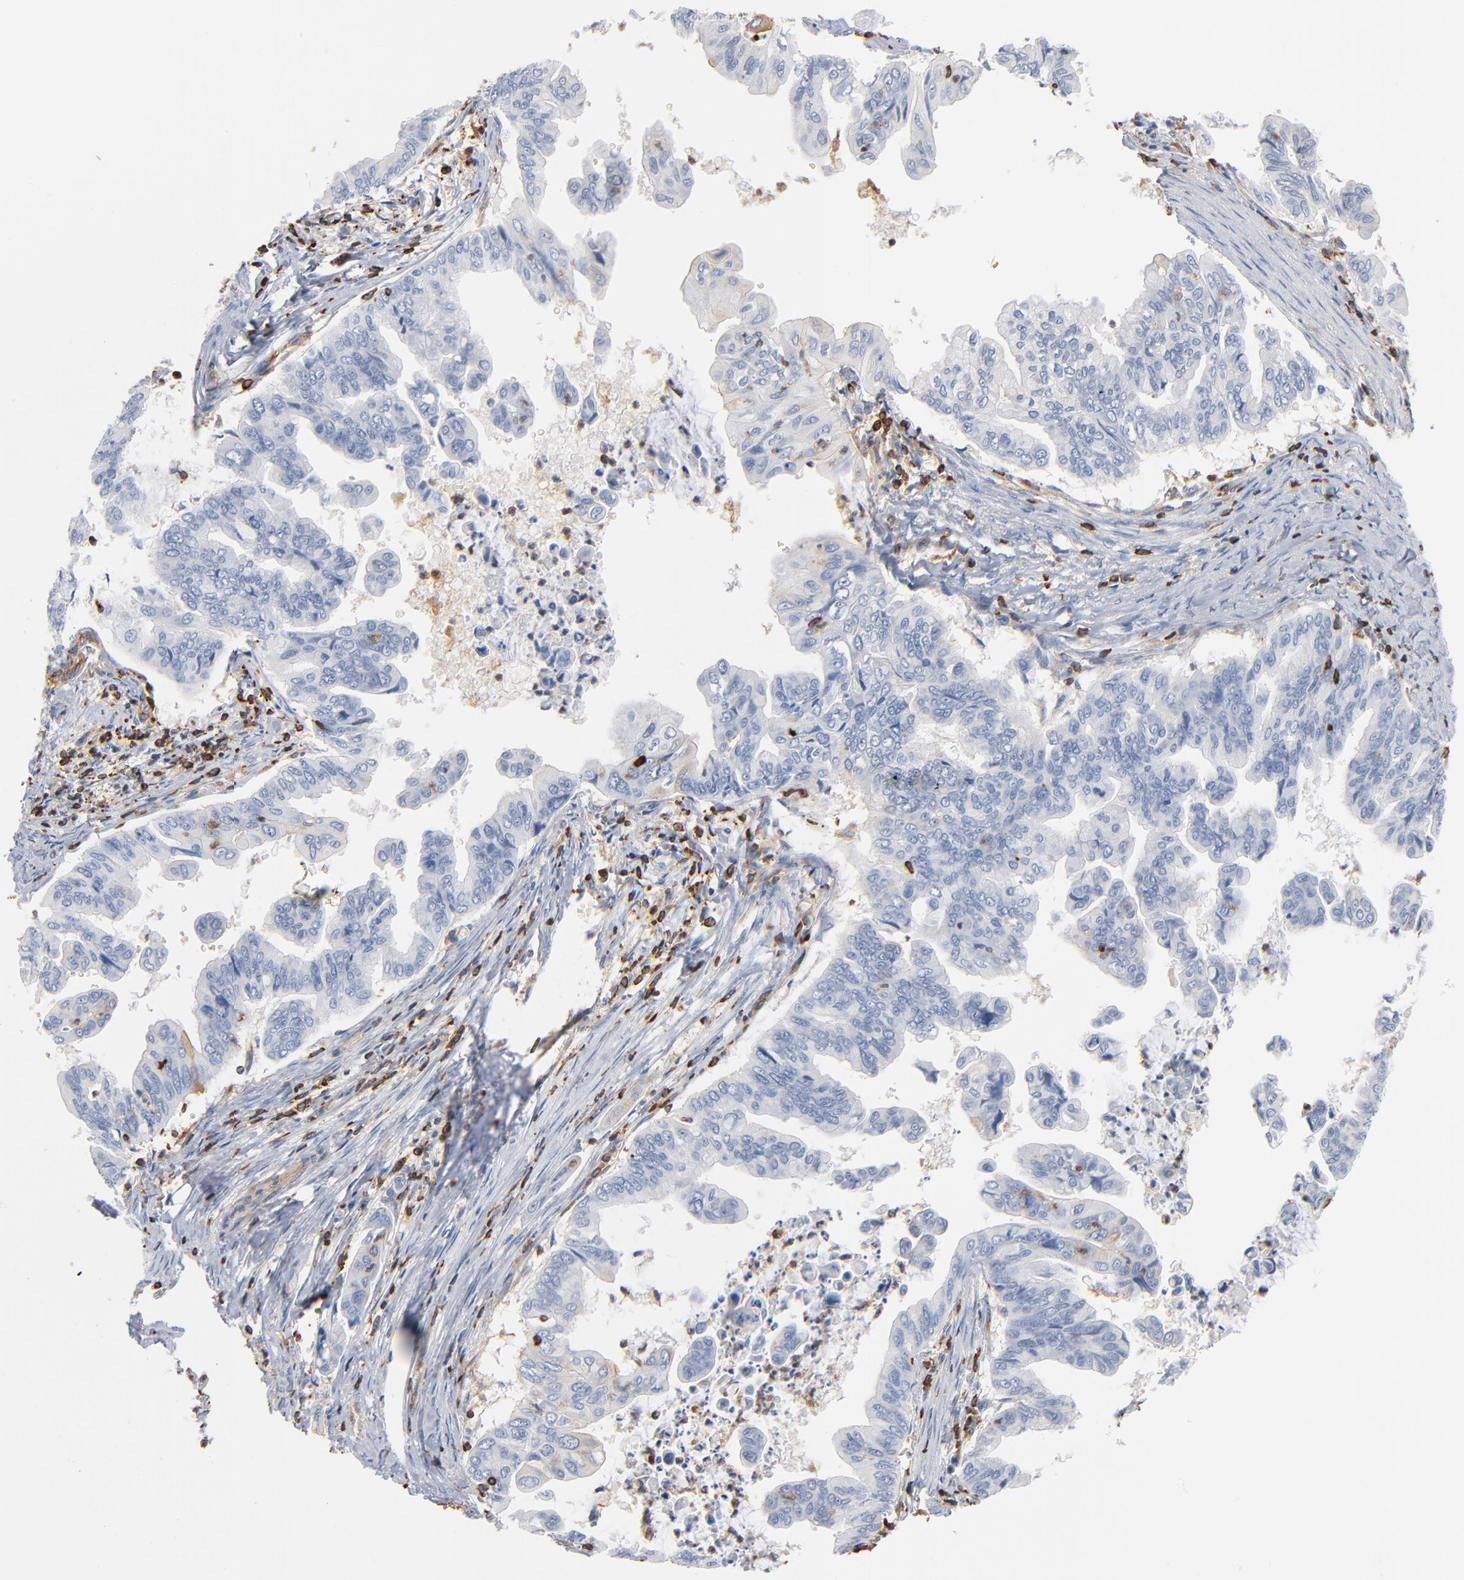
{"staining": {"intensity": "negative", "quantity": "none", "location": "none"}, "tissue": "stomach cancer", "cell_type": "Tumor cells", "image_type": "cancer", "snomed": [{"axis": "morphology", "description": "Adenocarcinoma, NOS"}, {"axis": "topography", "description": "Stomach, upper"}], "caption": "Tumor cells show no significant protein staining in stomach cancer (adenocarcinoma). (DAB (3,3'-diaminobenzidine) immunohistochemistry (IHC) visualized using brightfield microscopy, high magnification).", "gene": "SH3KBP1", "patient": {"sex": "male", "age": 80}}